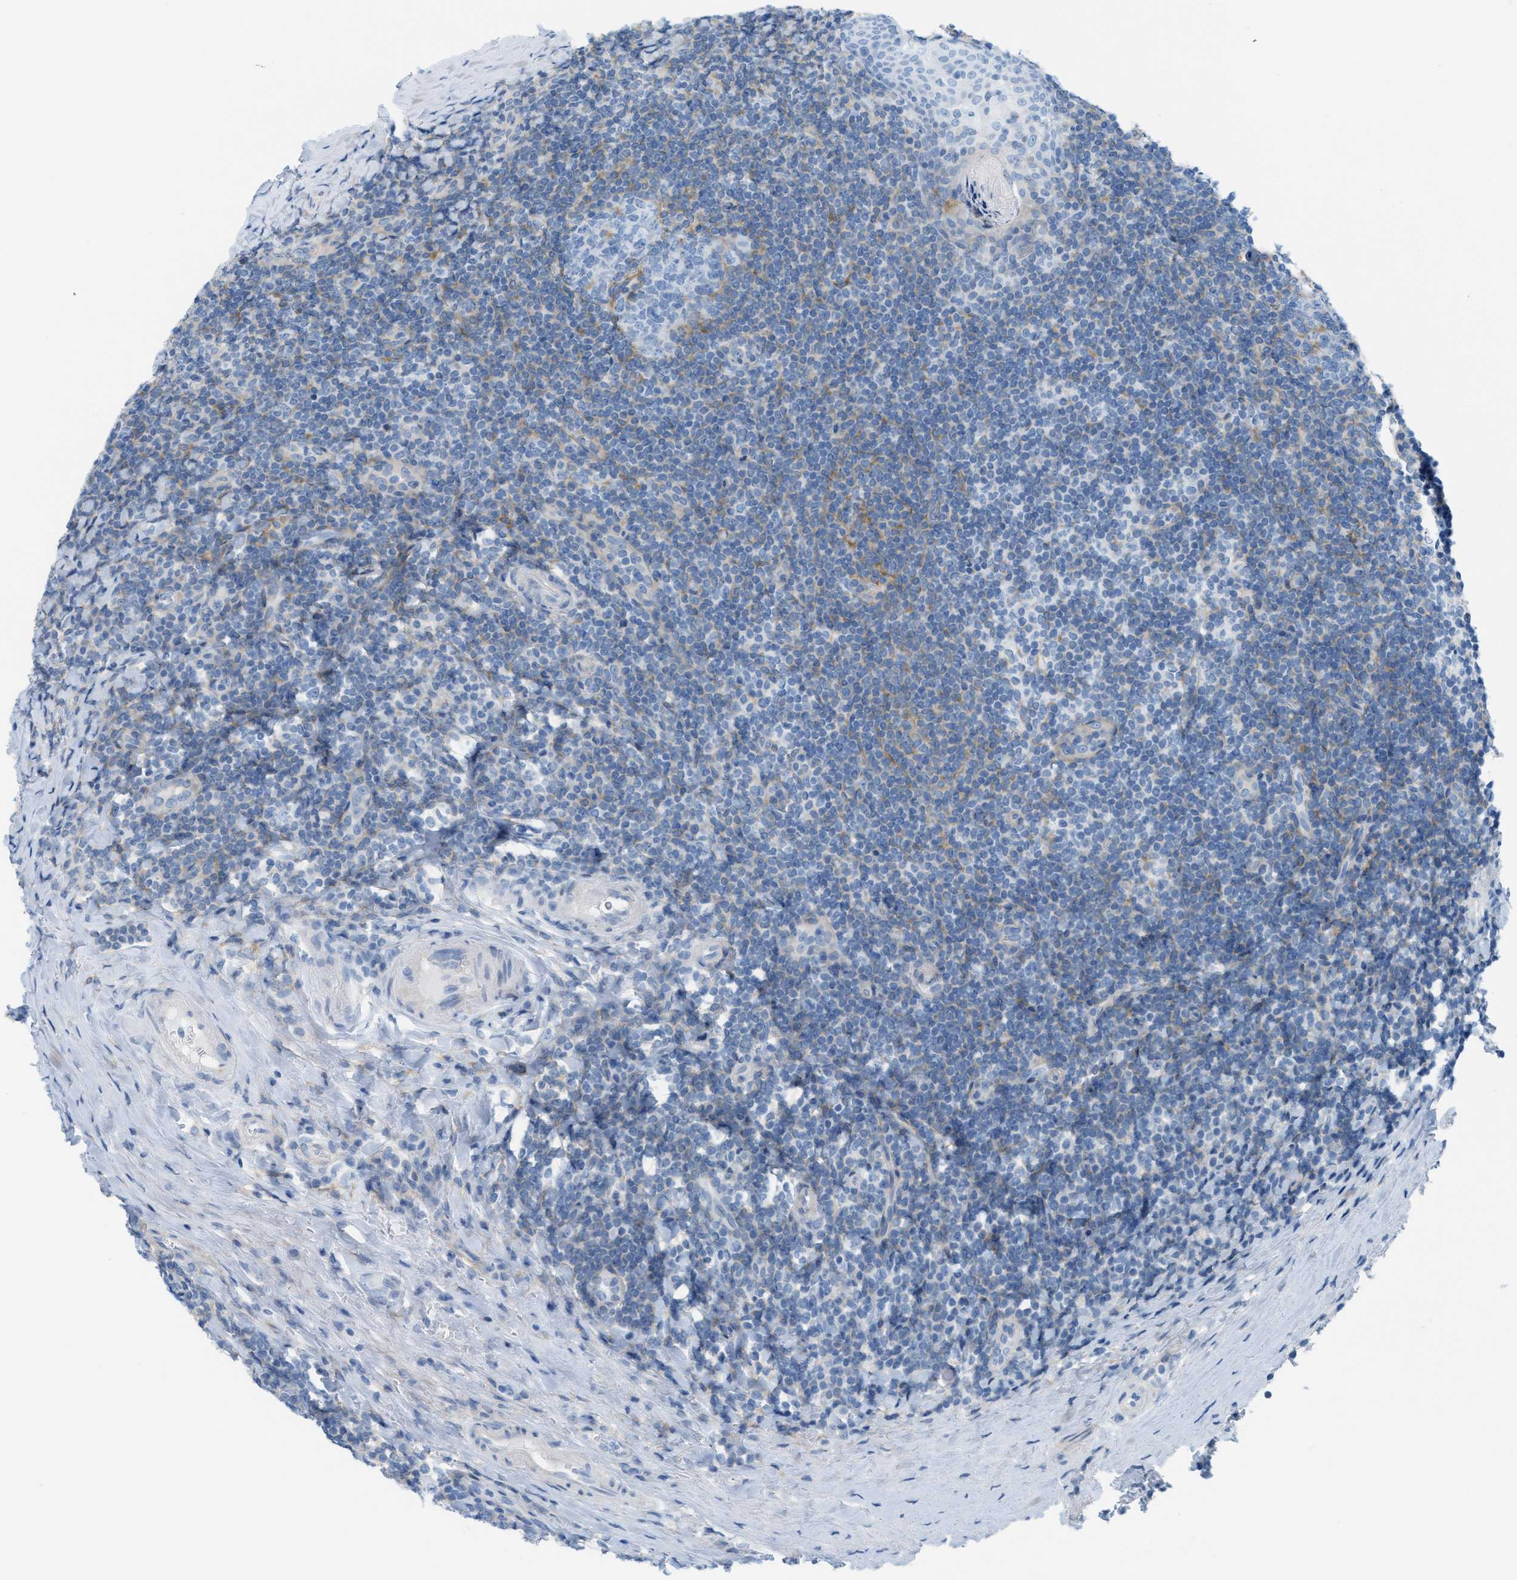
{"staining": {"intensity": "negative", "quantity": "none", "location": "none"}, "tissue": "tonsil", "cell_type": "Germinal center cells", "image_type": "normal", "snomed": [{"axis": "morphology", "description": "Normal tissue, NOS"}, {"axis": "topography", "description": "Tonsil"}], "caption": "IHC of normal tonsil shows no staining in germinal center cells.", "gene": "ASGR1", "patient": {"sex": "male", "age": 37}}